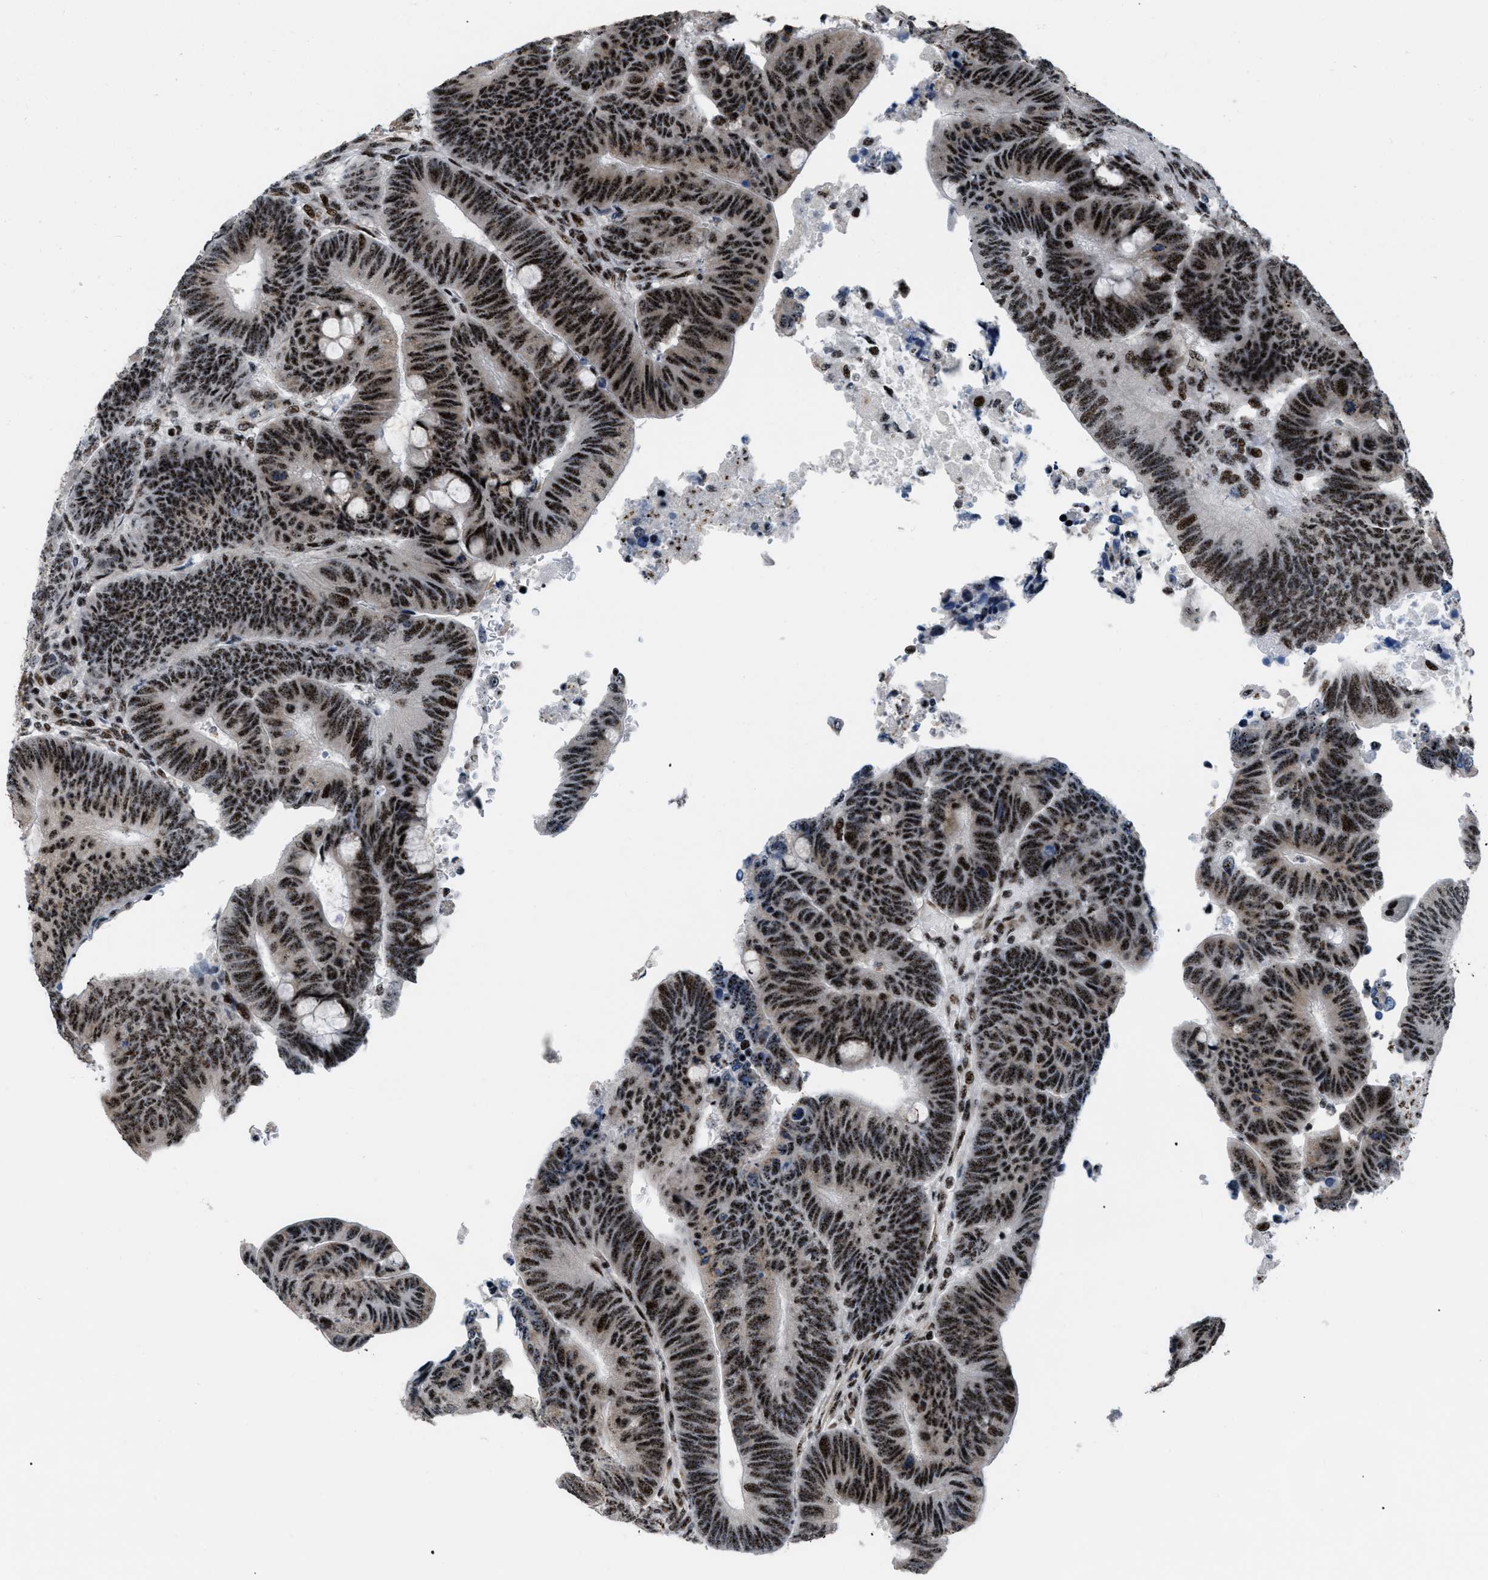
{"staining": {"intensity": "strong", "quantity": ">75%", "location": "nuclear"}, "tissue": "colorectal cancer", "cell_type": "Tumor cells", "image_type": "cancer", "snomed": [{"axis": "morphology", "description": "Normal tissue, NOS"}, {"axis": "morphology", "description": "Adenocarcinoma, NOS"}, {"axis": "topography", "description": "Rectum"}, {"axis": "topography", "description": "Peripheral nerve tissue"}], "caption": "Colorectal cancer tissue reveals strong nuclear positivity in approximately >75% of tumor cells Immunohistochemistry (ihc) stains the protein of interest in brown and the nuclei are stained blue.", "gene": "CDR2", "patient": {"sex": "male", "age": 92}}